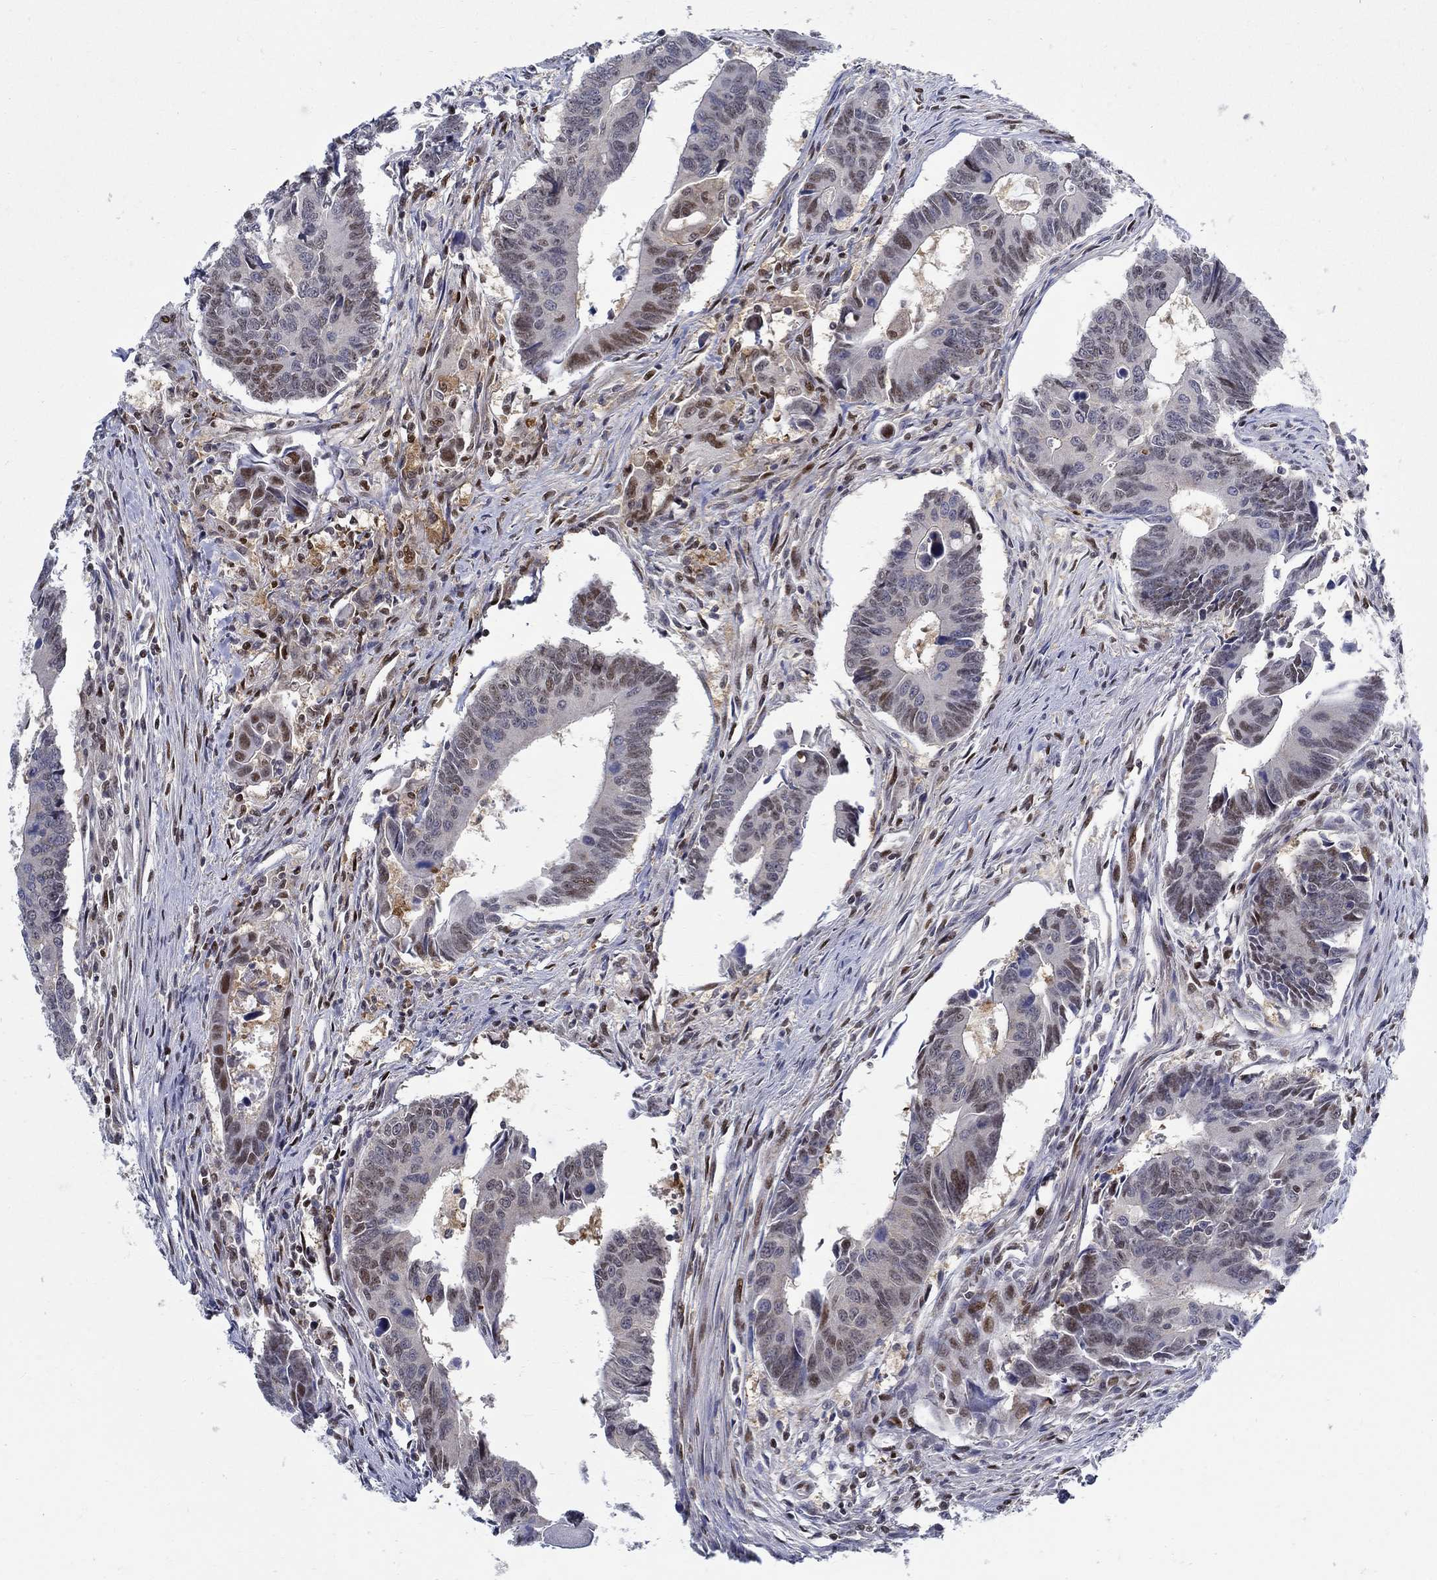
{"staining": {"intensity": "moderate", "quantity": "<25%", "location": "nuclear"}, "tissue": "colorectal cancer", "cell_type": "Tumor cells", "image_type": "cancer", "snomed": [{"axis": "morphology", "description": "Adenocarcinoma, NOS"}, {"axis": "topography", "description": "Rectum"}], "caption": "Immunohistochemistry (IHC) photomicrograph of adenocarcinoma (colorectal) stained for a protein (brown), which exhibits low levels of moderate nuclear expression in approximately <25% of tumor cells.", "gene": "ZNF594", "patient": {"sex": "male", "age": 67}}